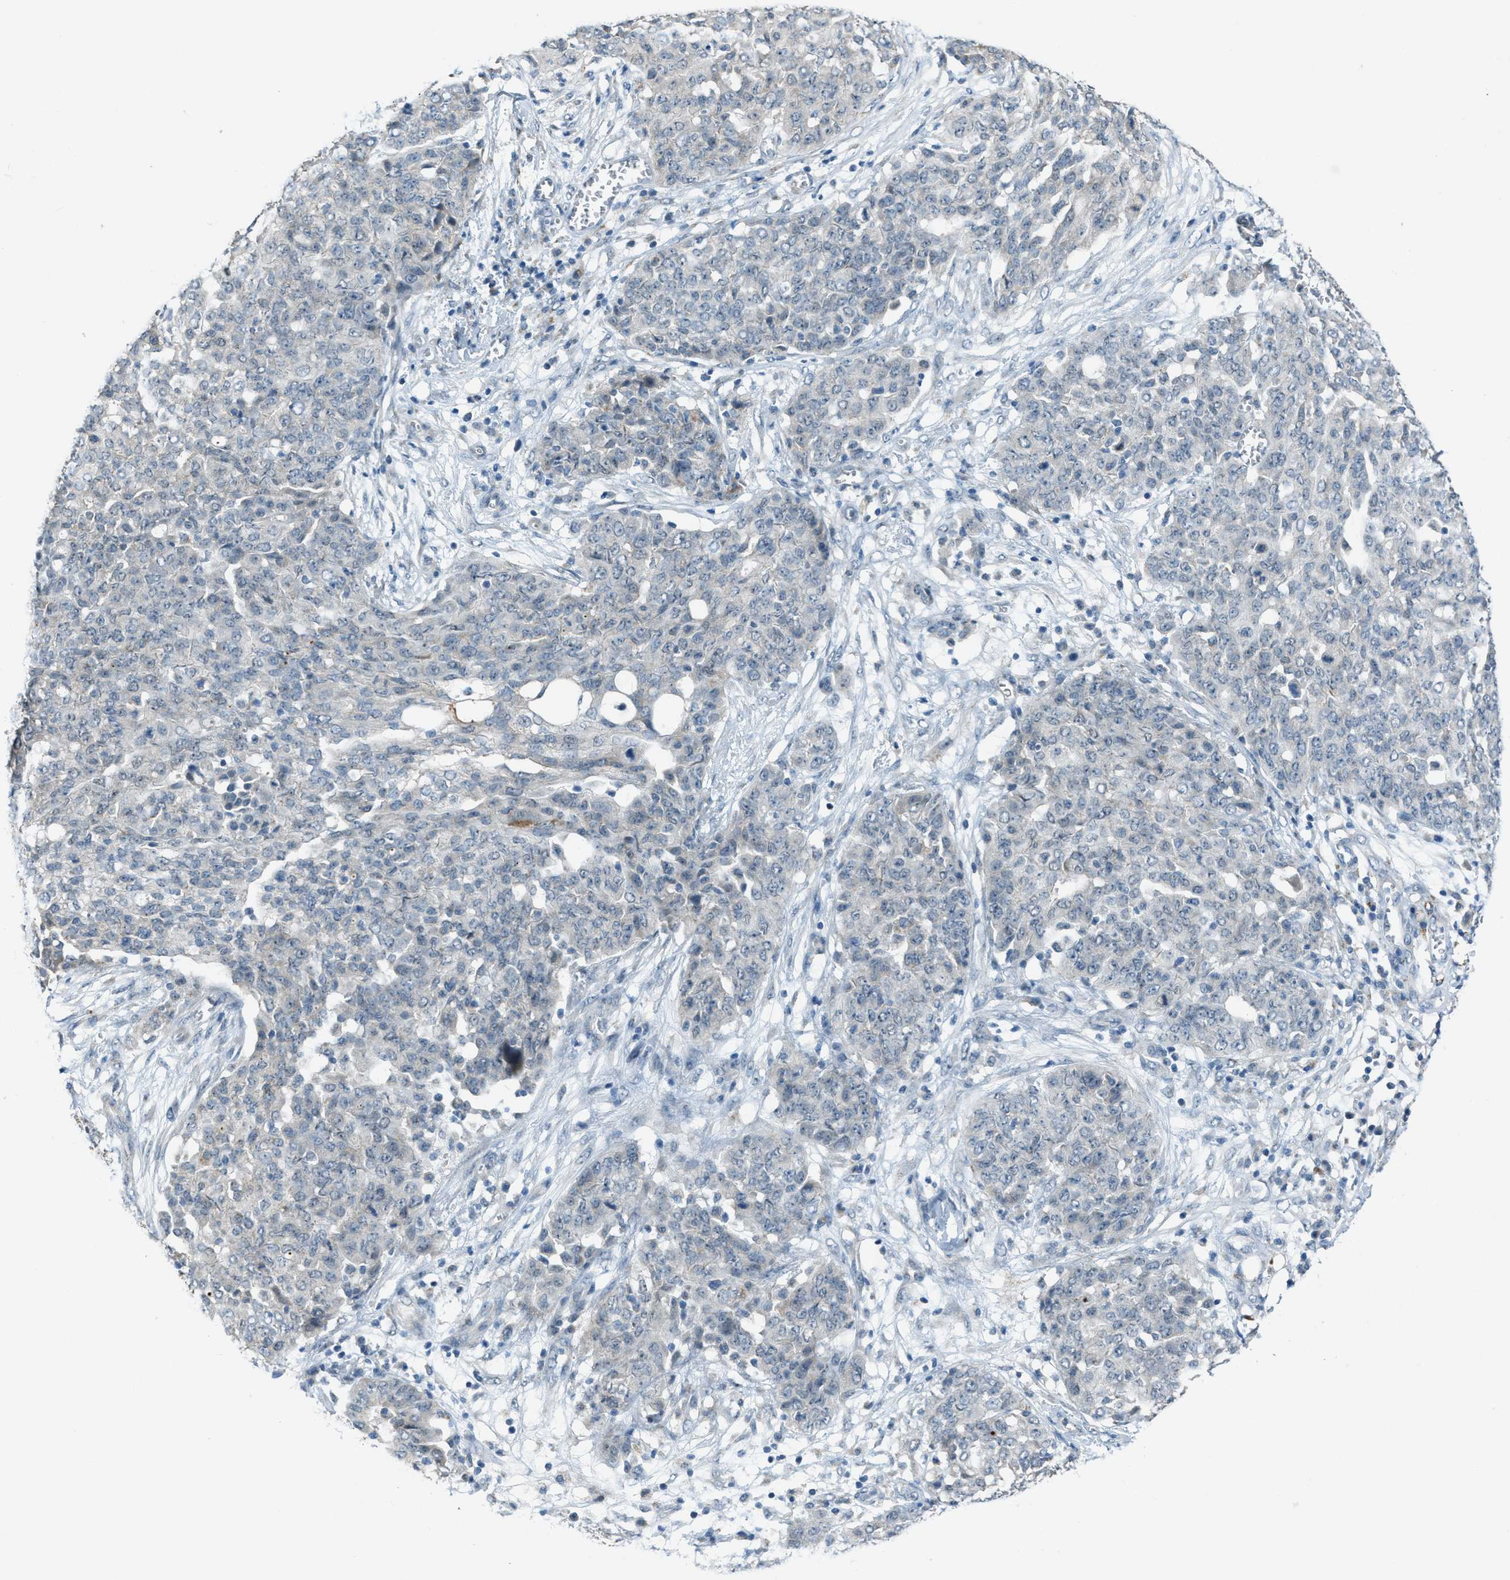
{"staining": {"intensity": "negative", "quantity": "none", "location": "none"}, "tissue": "ovarian cancer", "cell_type": "Tumor cells", "image_type": "cancer", "snomed": [{"axis": "morphology", "description": "Cystadenocarcinoma, serous, NOS"}, {"axis": "topography", "description": "Soft tissue"}, {"axis": "topography", "description": "Ovary"}], "caption": "High magnification brightfield microscopy of ovarian cancer stained with DAB (brown) and counterstained with hematoxylin (blue): tumor cells show no significant expression.", "gene": "CDON", "patient": {"sex": "female", "age": 57}}